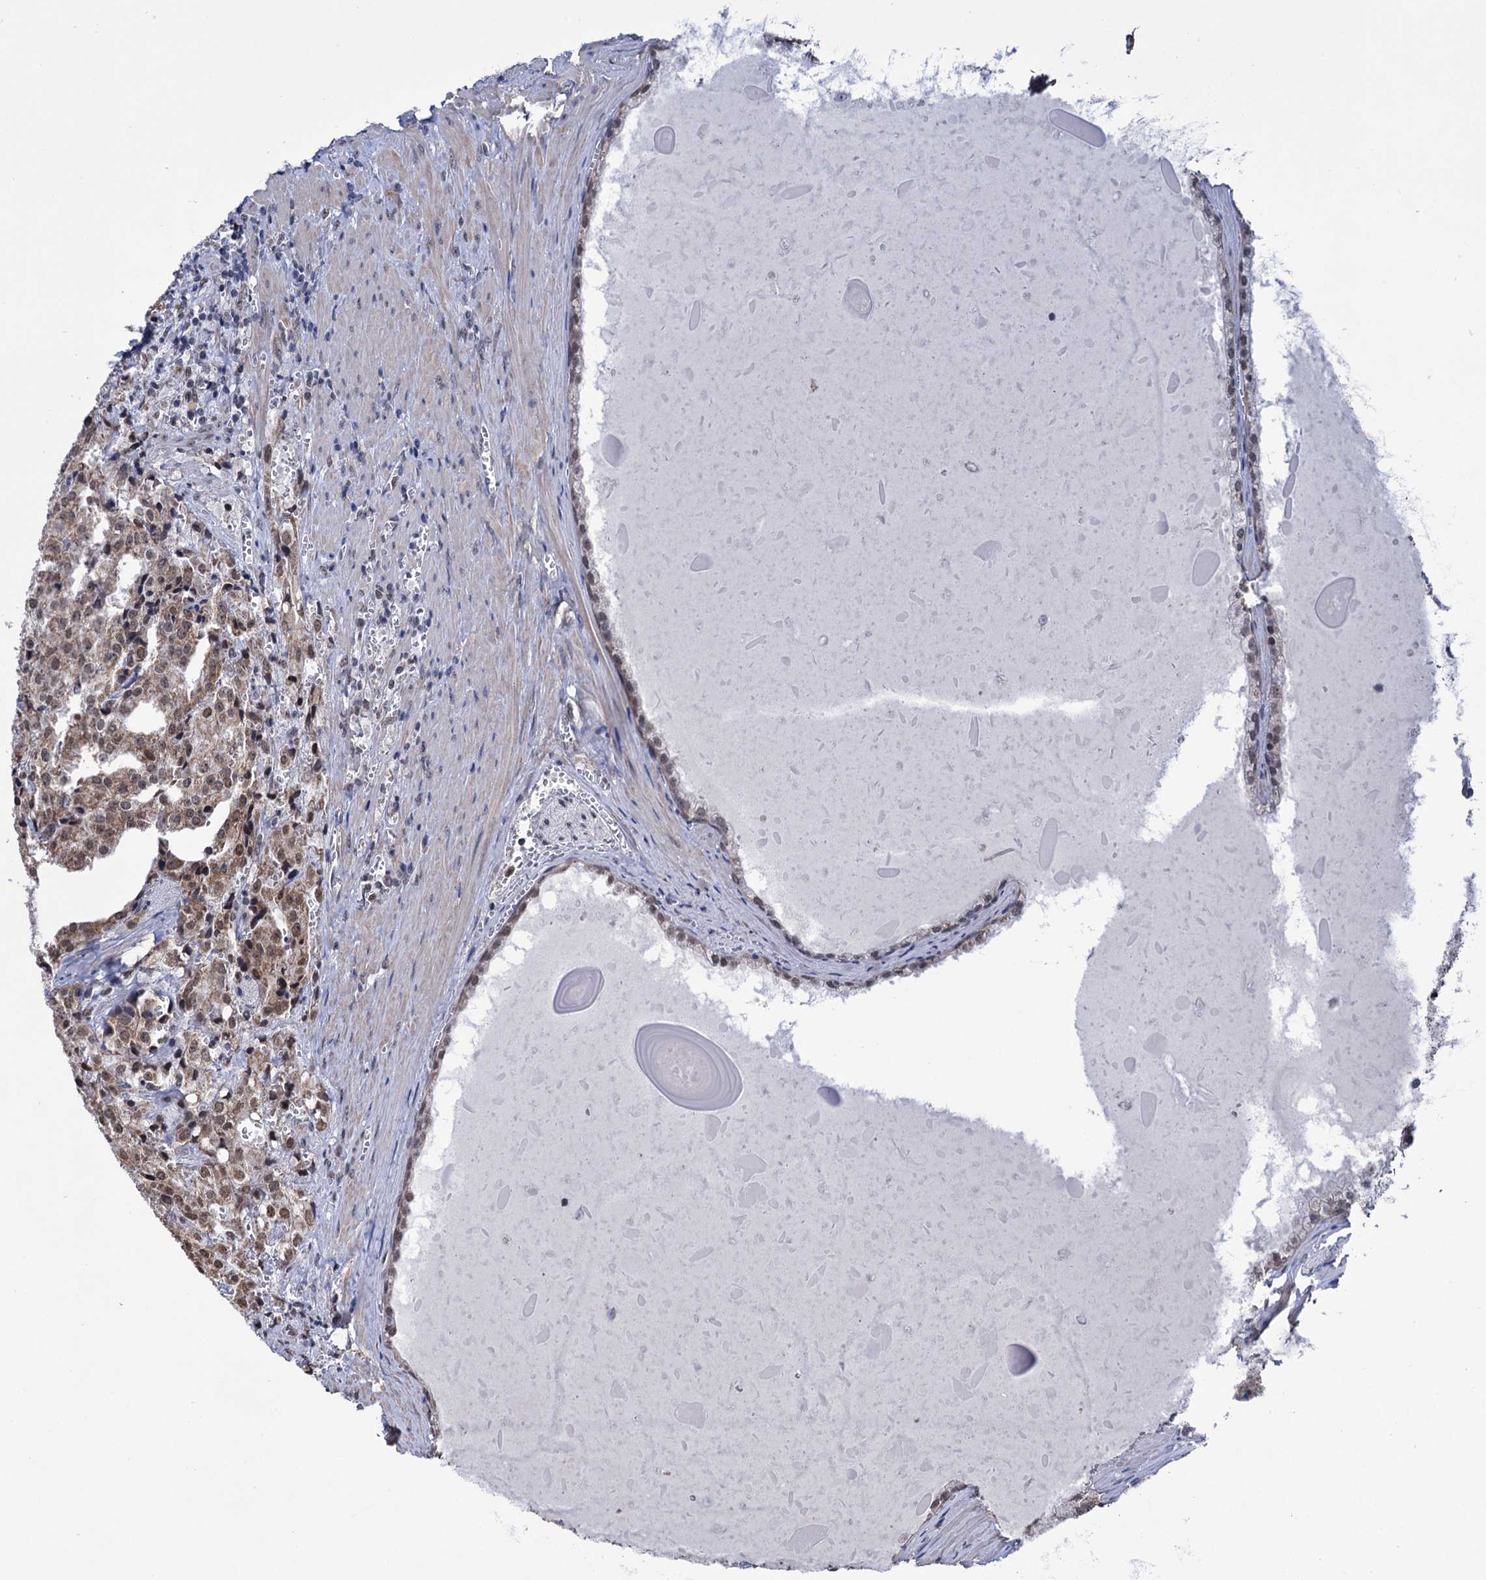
{"staining": {"intensity": "moderate", "quantity": ">75%", "location": "cytoplasmic/membranous,nuclear"}, "tissue": "prostate cancer", "cell_type": "Tumor cells", "image_type": "cancer", "snomed": [{"axis": "morphology", "description": "Adenocarcinoma, High grade"}, {"axis": "topography", "description": "Prostate"}], "caption": "The micrograph reveals a brown stain indicating the presence of a protein in the cytoplasmic/membranous and nuclear of tumor cells in prostate cancer (adenocarcinoma (high-grade)).", "gene": "ABHD10", "patient": {"sex": "male", "age": 68}}